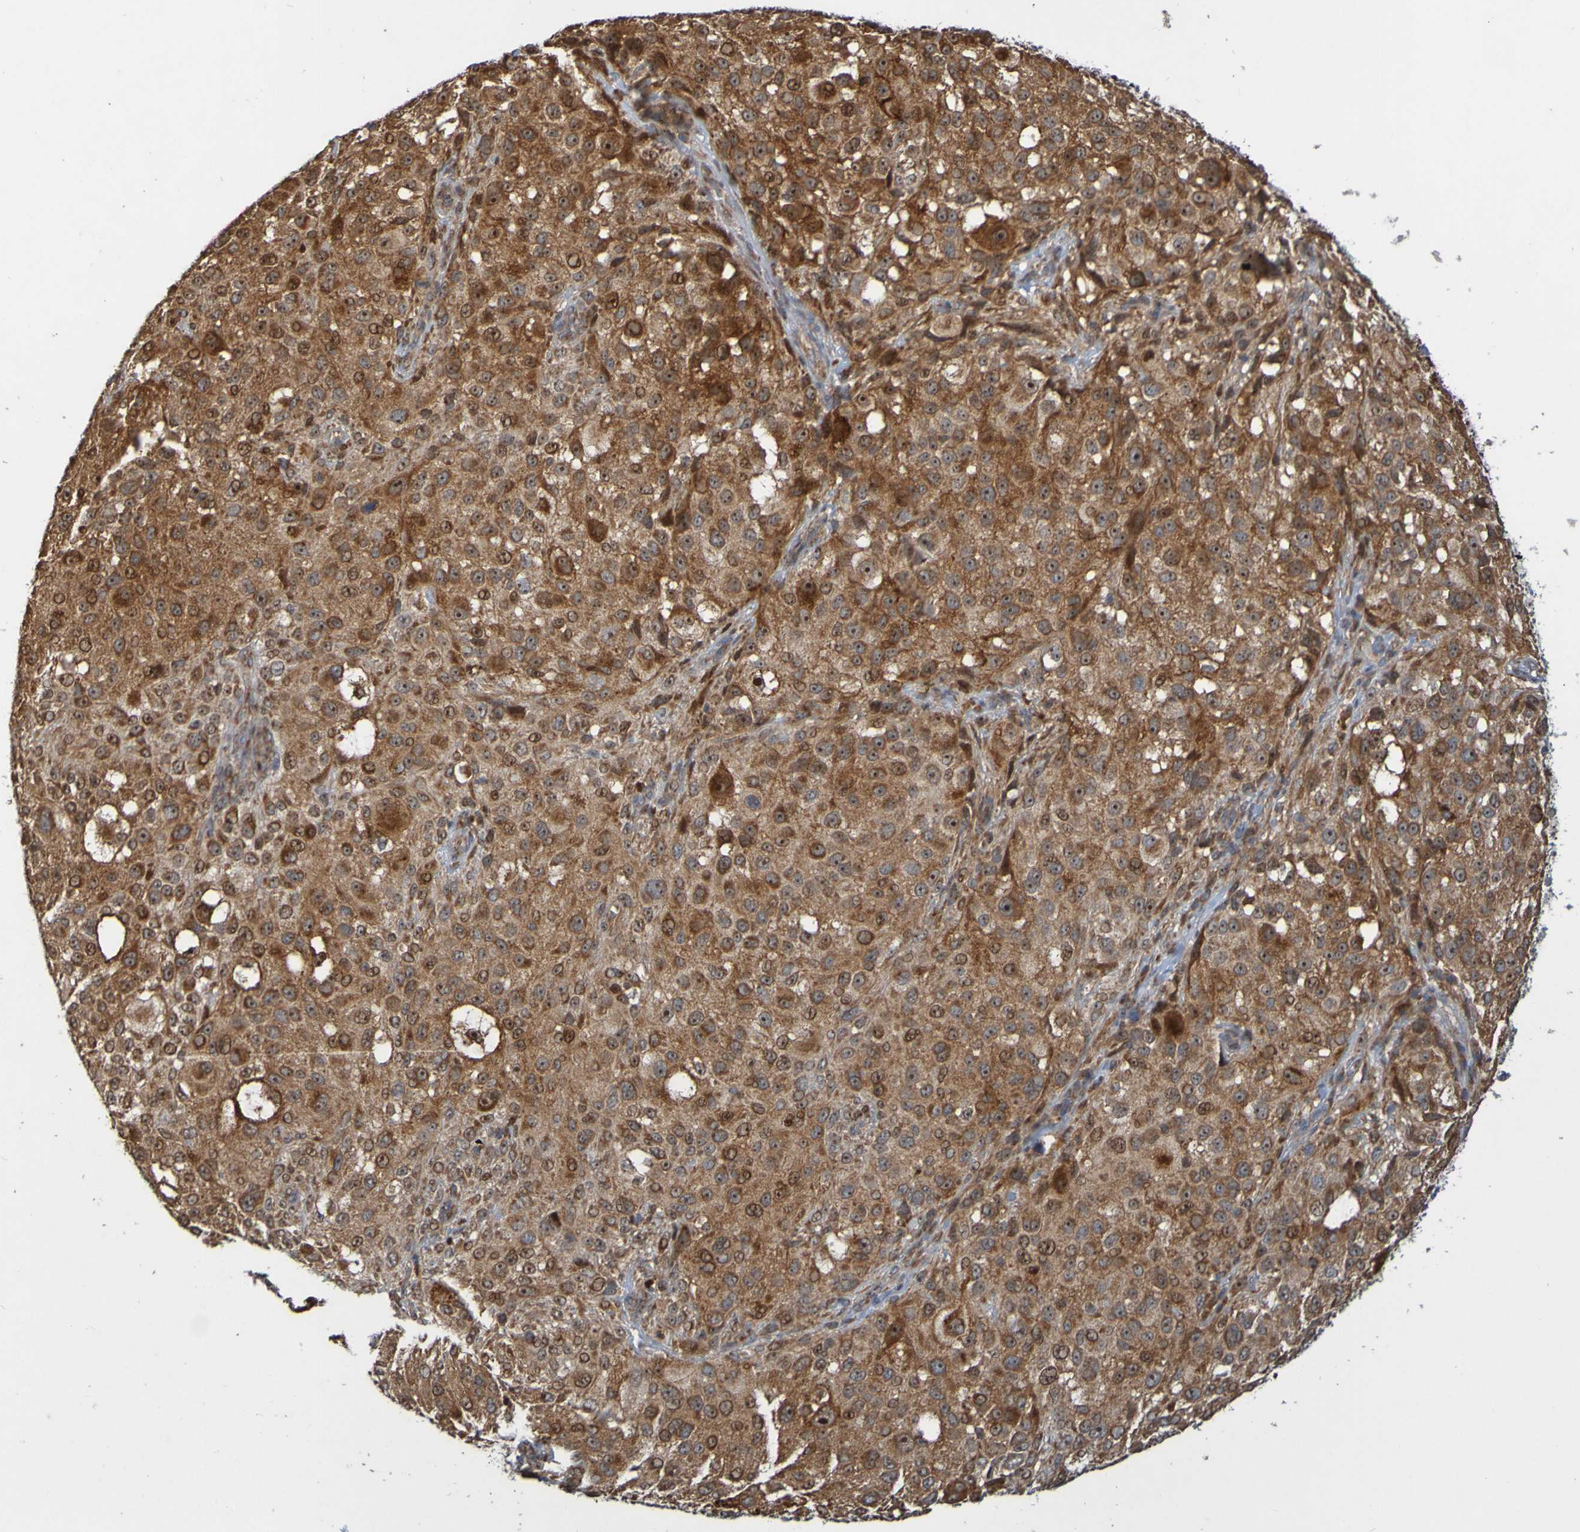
{"staining": {"intensity": "moderate", "quantity": ">75%", "location": "cytoplasmic/membranous,nuclear"}, "tissue": "melanoma", "cell_type": "Tumor cells", "image_type": "cancer", "snomed": [{"axis": "morphology", "description": "Necrosis, NOS"}, {"axis": "morphology", "description": "Malignant melanoma, NOS"}, {"axis": "topography", "description": "Skin"}], "caption": "Protein staining shows moderate cytoplasmic/membranous and nuclear staining in about >75% of tumor cells in melanoma.", "gene": "TMBIM1", "patient": {"sex": "female", "age": 87}}